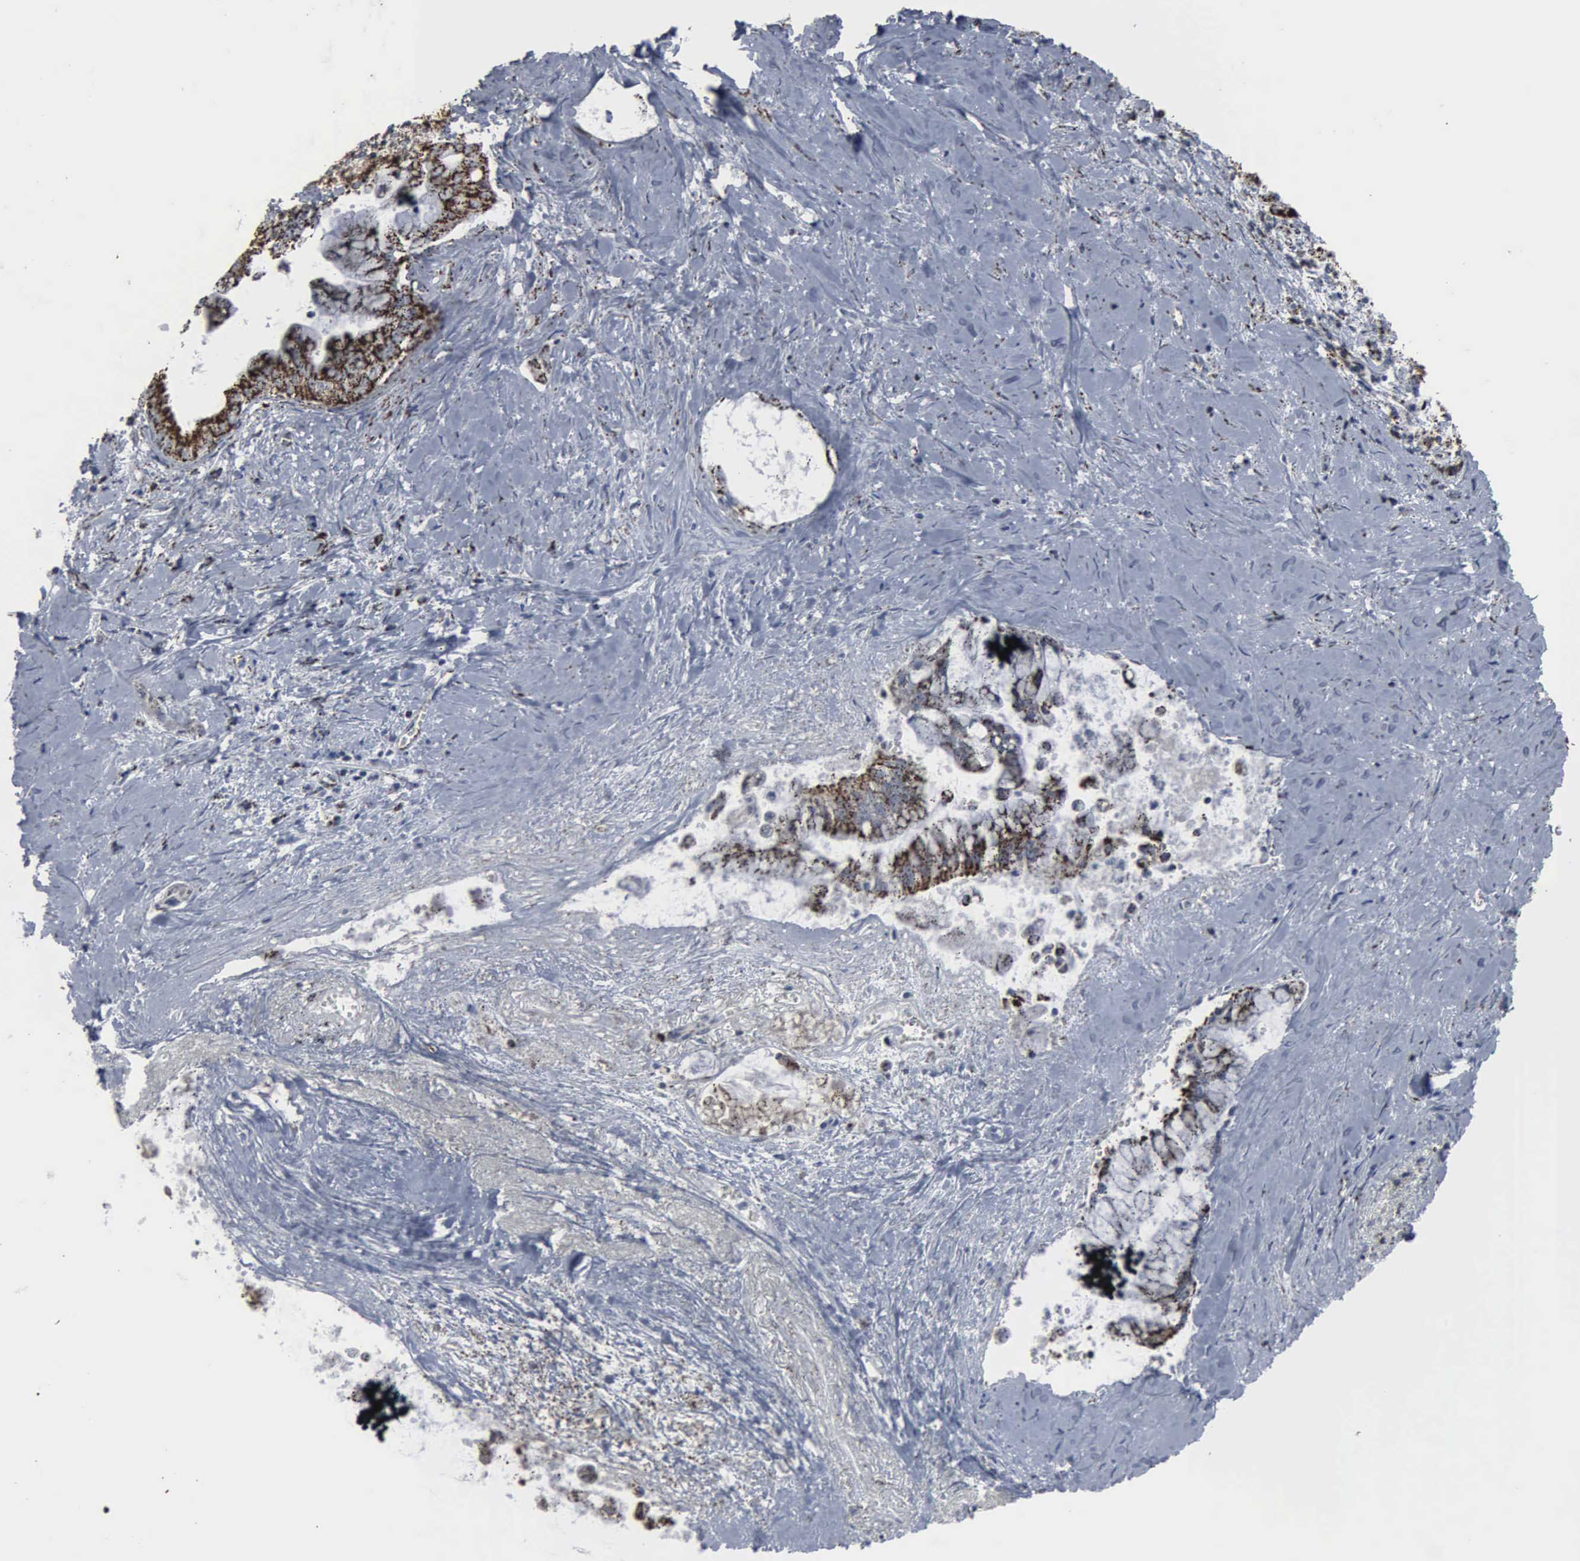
{"staining": {"intensity": "strong", "quantity": ">75%", "location": "cytoplasmic/membranous"}, "tissue": "pancreatic cancer", "cell_type": "Tumor cells", "image_type": "cancer", "snomed": [{"axis": "morphology", "description": "Adenocarcinoma, NOS"}, {"axis": "topography", "description": "Pancreas"}], "caption": "A high-resolution photomicrograph shows IHC staining of pancreatic cancer (adenocarcinoma), which displays strong cytoplasmic/membranous expression in about >75% of tumor cells.", "gene": "HSPA9", "patient": {"sex": "male", "age": 59}}